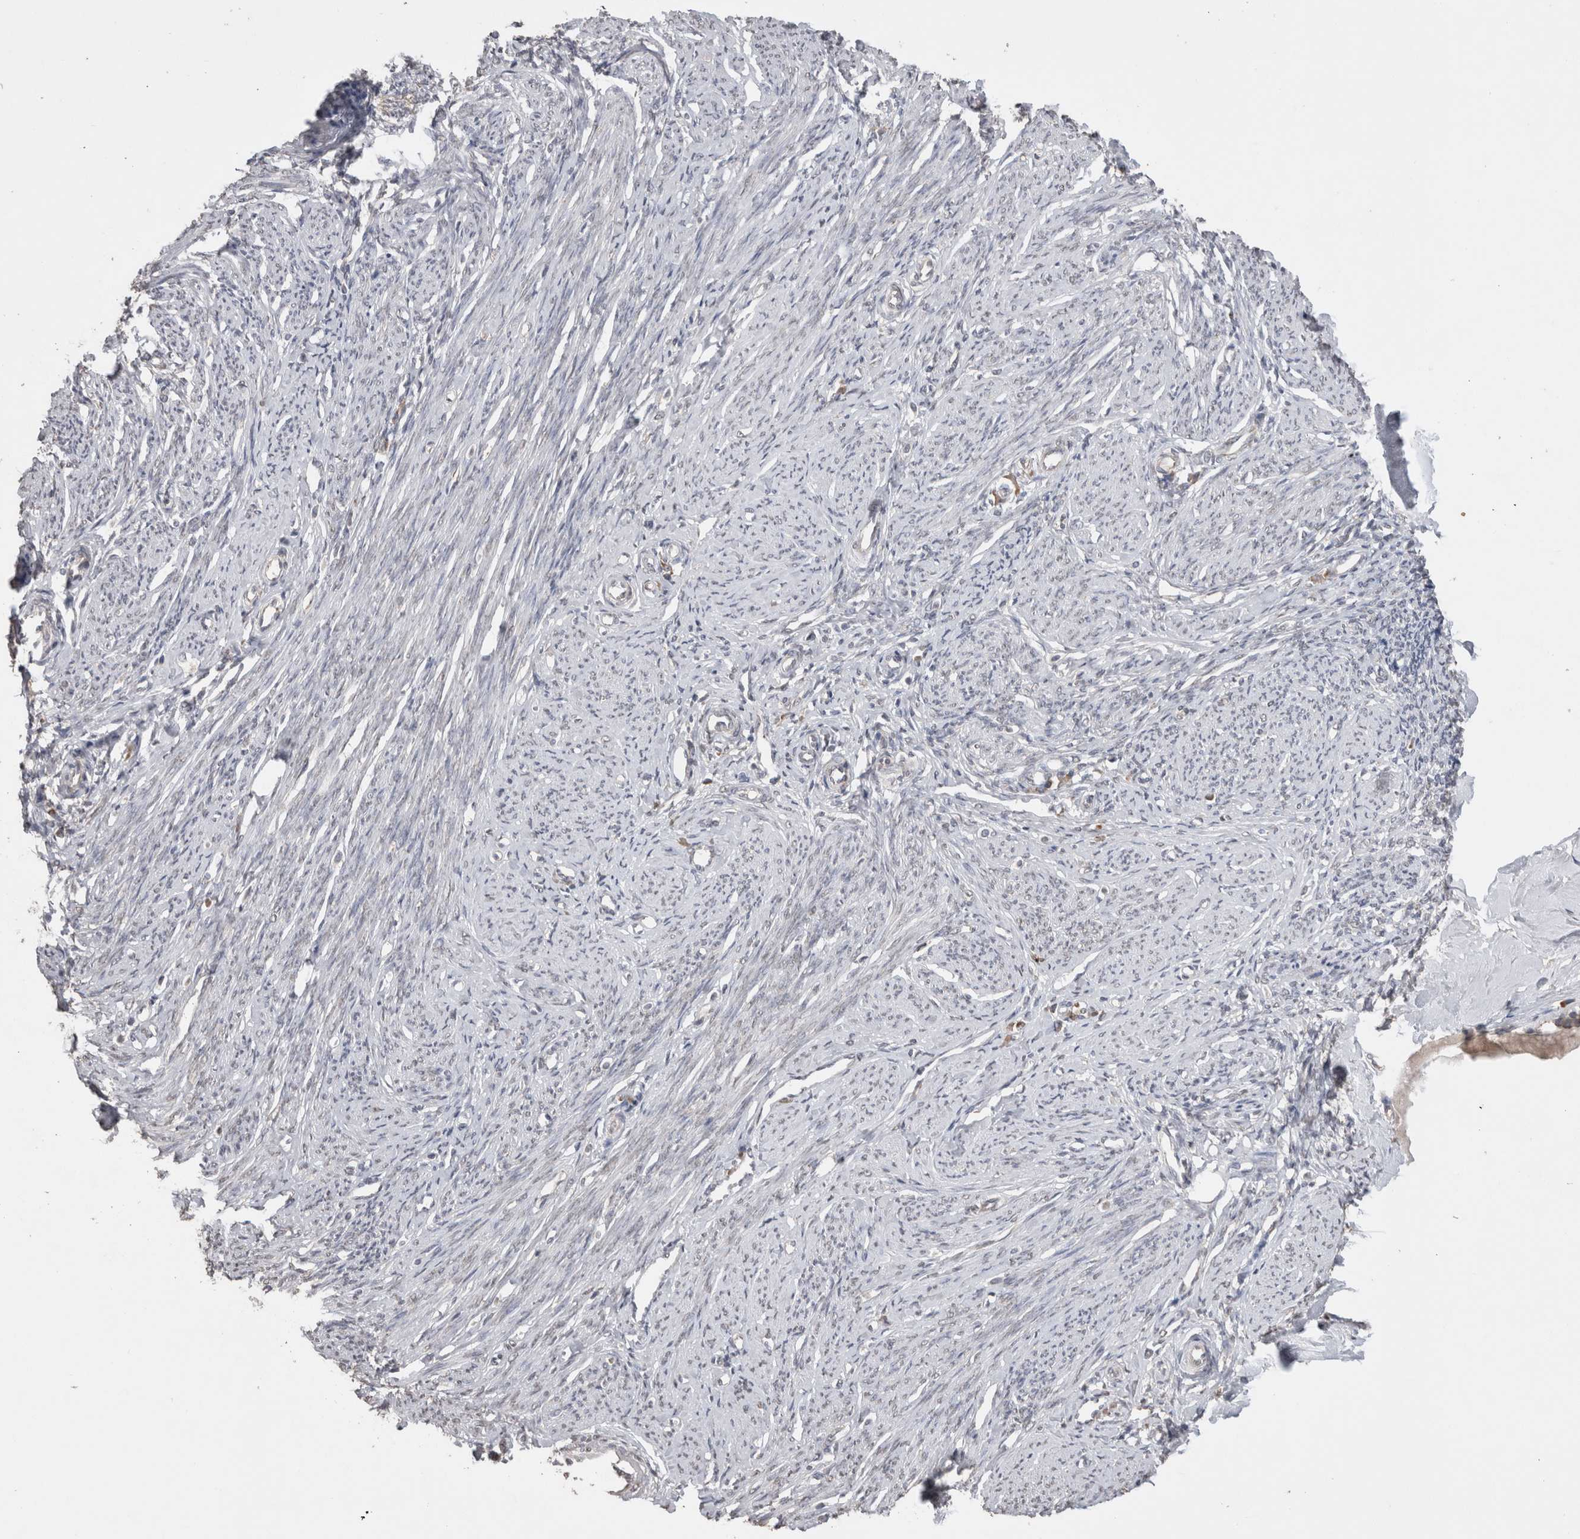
{"staining": {"intensity": "negative", "quantity": "none", "location": "none"}, "tissue": "endometrium", "cell_type": "Cells in endometrial stroma", "image_type": "normal", "snomed": [{"axis": "morphology", "description": "Normal tissue, NOS"}, {"axis": "topography", "description": "Endometrium"}], "caption": "The photomicrograph reveals no staining of cells in endometrial stroma in benign endometrium. (Stains: DAB (3,3'-diaminobenzidine) immunohistochemistry (IHC) with hematoxylin counter stain, Microscopy: brightfield microscopy at high magnification).", "gene": "NOMO1", "patient": {"sex": "female", "age": 56}}